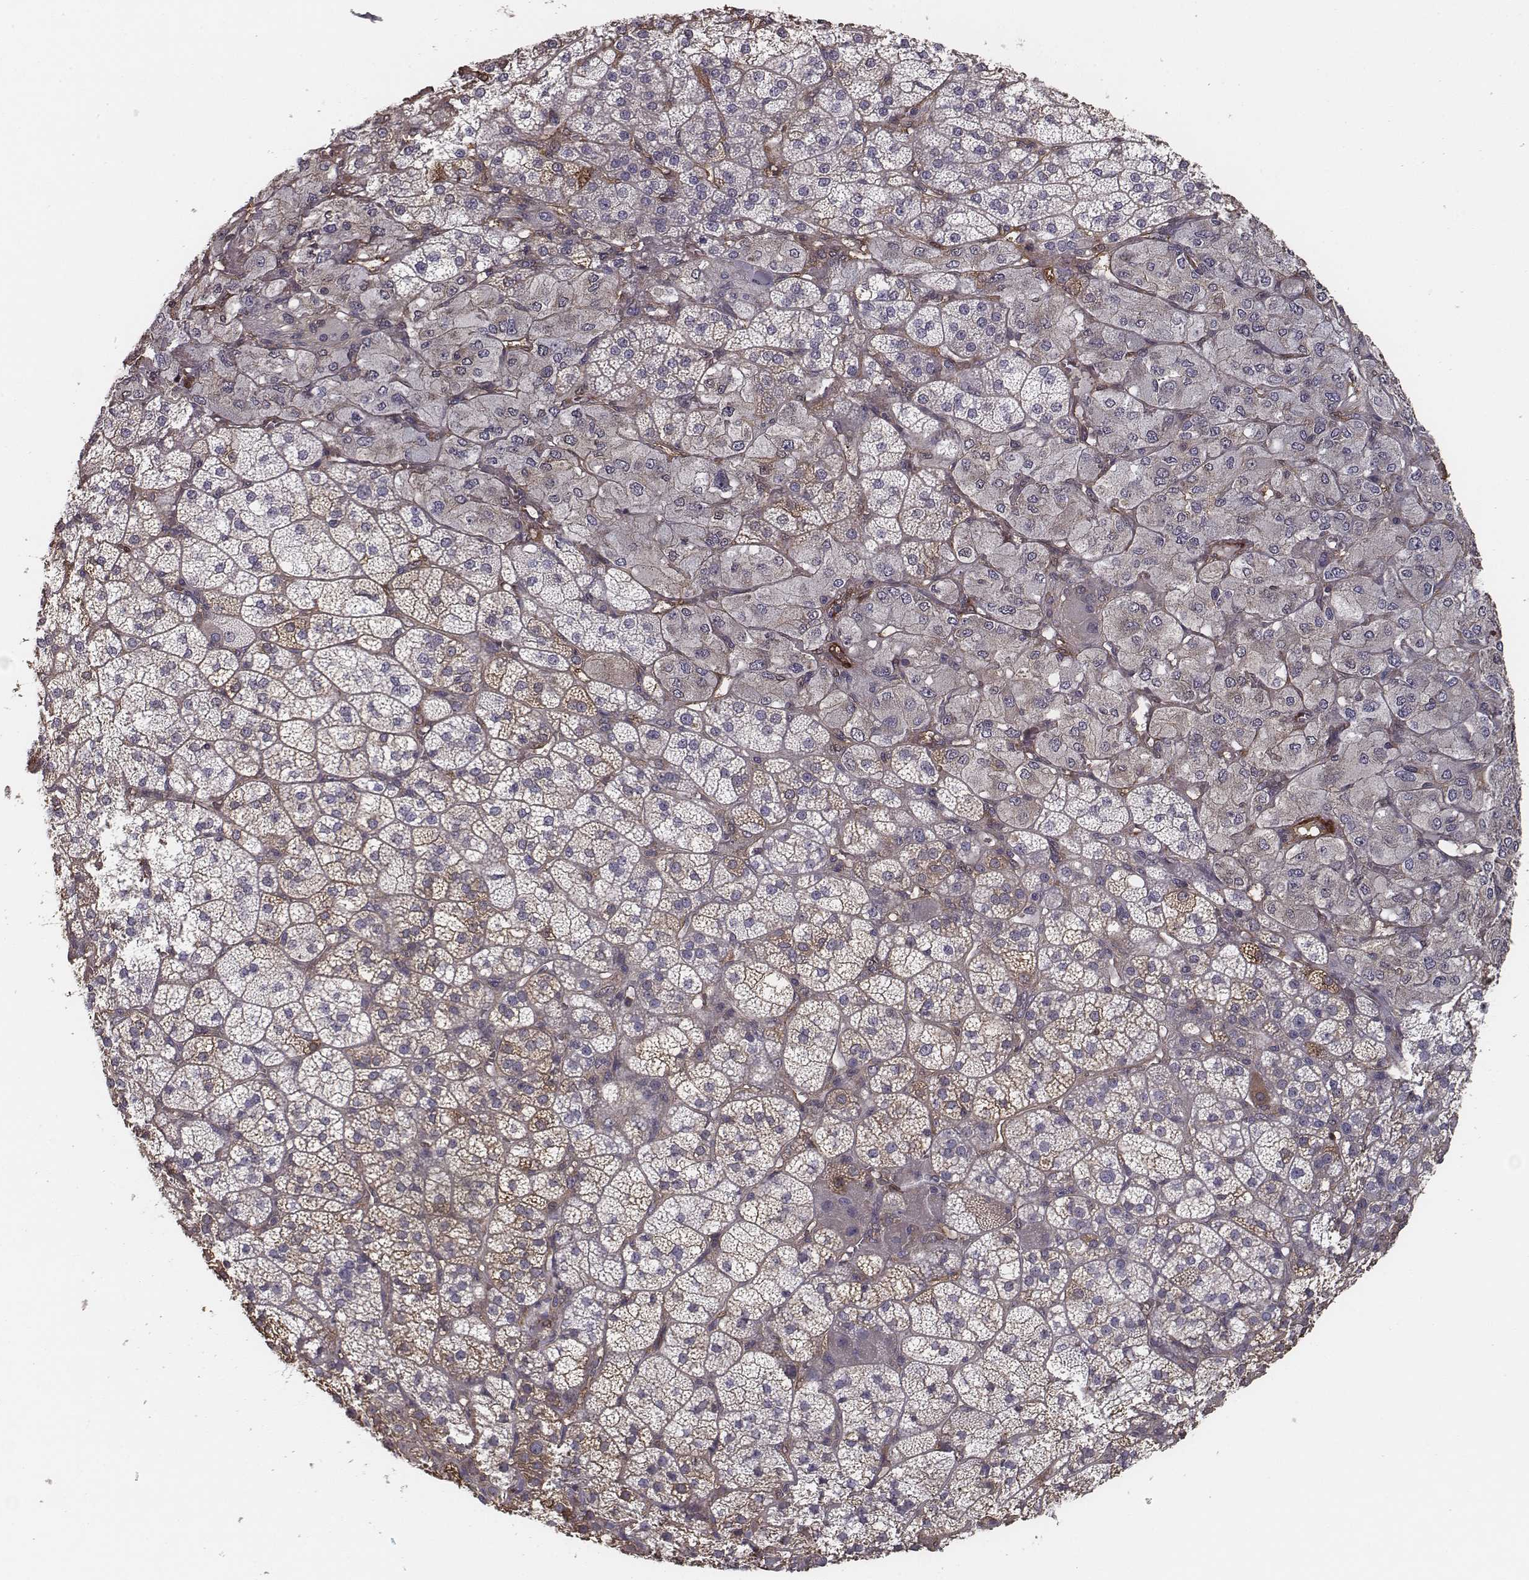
{"staining": {"intensity": "moderate", "quantity": "<25%", "location": "cytoplasmic/membranous"}, "tissue": "adrenal gland", "cell_type": "Glandular cells", "image_type": "normal", "snomed": [{"axis": "morphology", "description": "Normal tissue, NOS"}, {"axis": "topography", "description": "Adrenal gland"}], "caption": "A brown stain shows moderate cytoplasmic/membranous staining of a protein in glandular cells of normal adrenal gland.", "gene": "ISYNA1", "patient": {"sex": "female", "age": 60}}